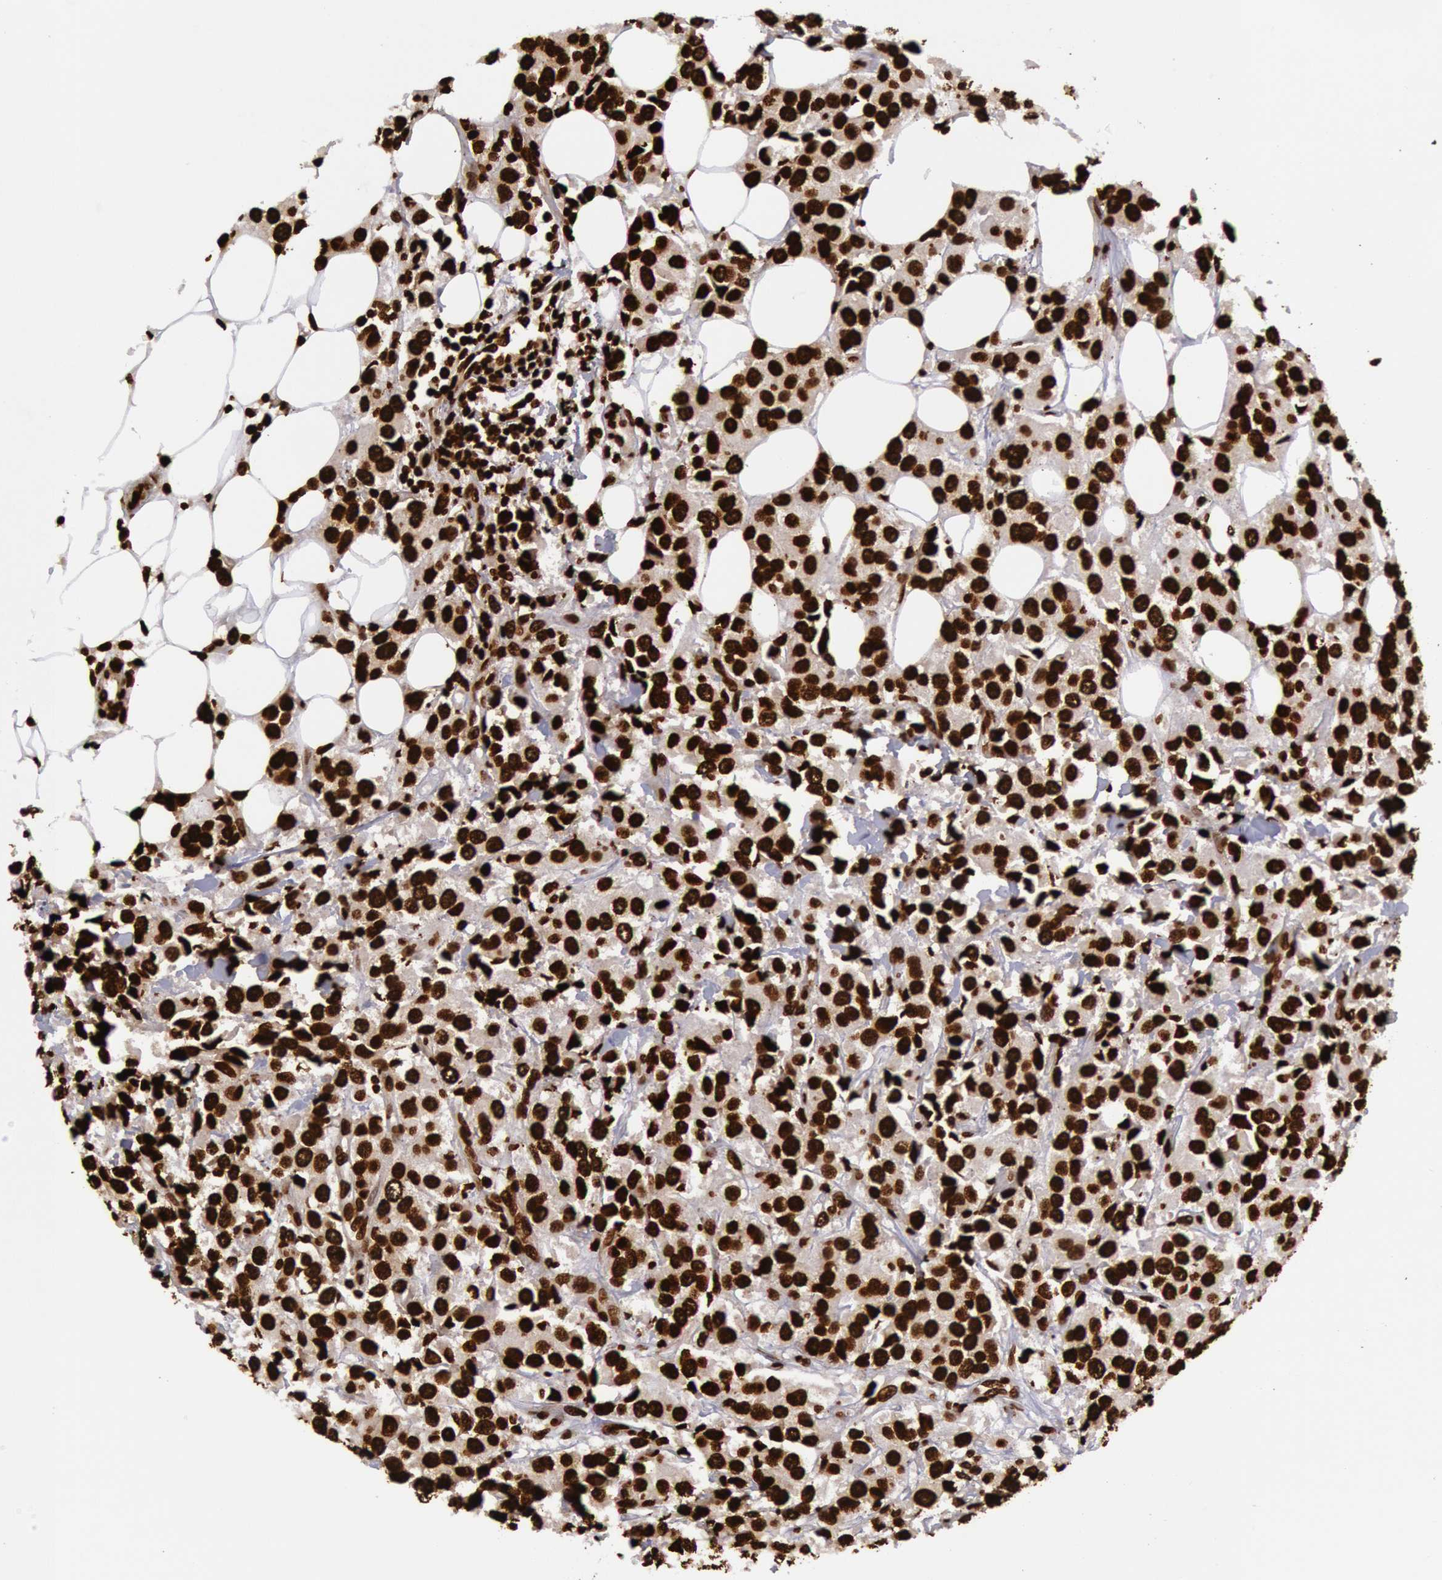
{"staining": {"intensity": "strong", "quantity": ">75%", "location": "nuclear"}, "tissue": "breast cancer", "cell_type": "Tumor cells", "image_type": "cancer", "snomed": [{"axis": "morphology", "description": "Duct carcinoma"}, {"axis": "topography", "description": "Breast"}], "caption": "Protein staining exhibits strong nuclear positivity in approximately >75% of tumor cells in breast cancer.", "gene": "H3-4", "patient": {"sex": "female", "age": 58}}